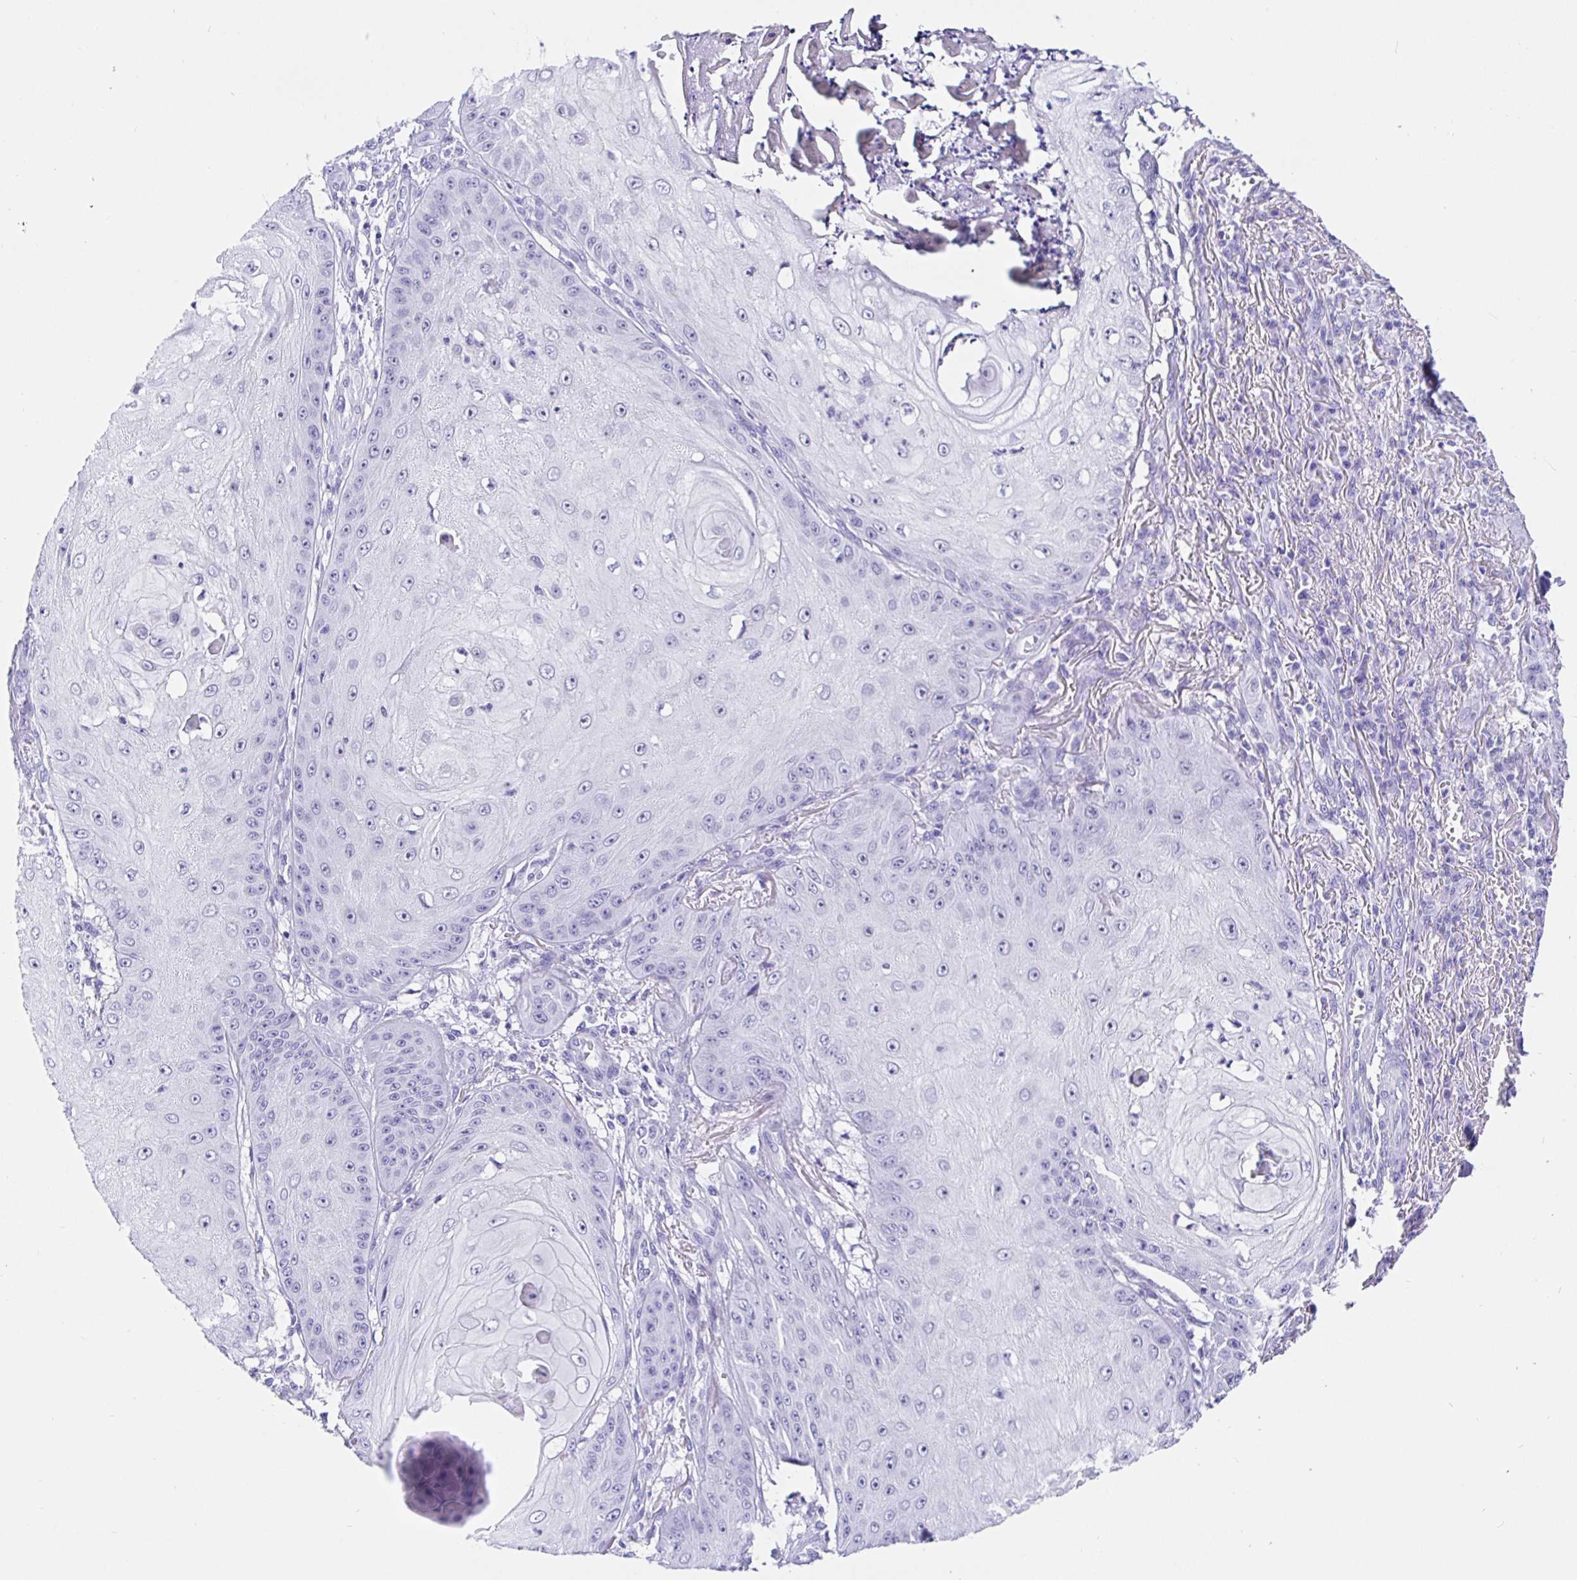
{"staining": {"intensity": "negative", "quantity": "none", "location": "none"}, "tissue": "skin cancer", "cell_type": "Tumor cells", "image_type": "cancer", "snomed": [{"axis": "morphology", "description": "Squamous cell carcinoma, NOS"}, {"axis": "topography", "description": "Skin"}], "caption": "A photomicrograph of human squamous cell carcinoma (skin) is negative for staining in tumor cells.", "gene": "PRAMEF19", "patient": {"sex": "male", "age": 70}}